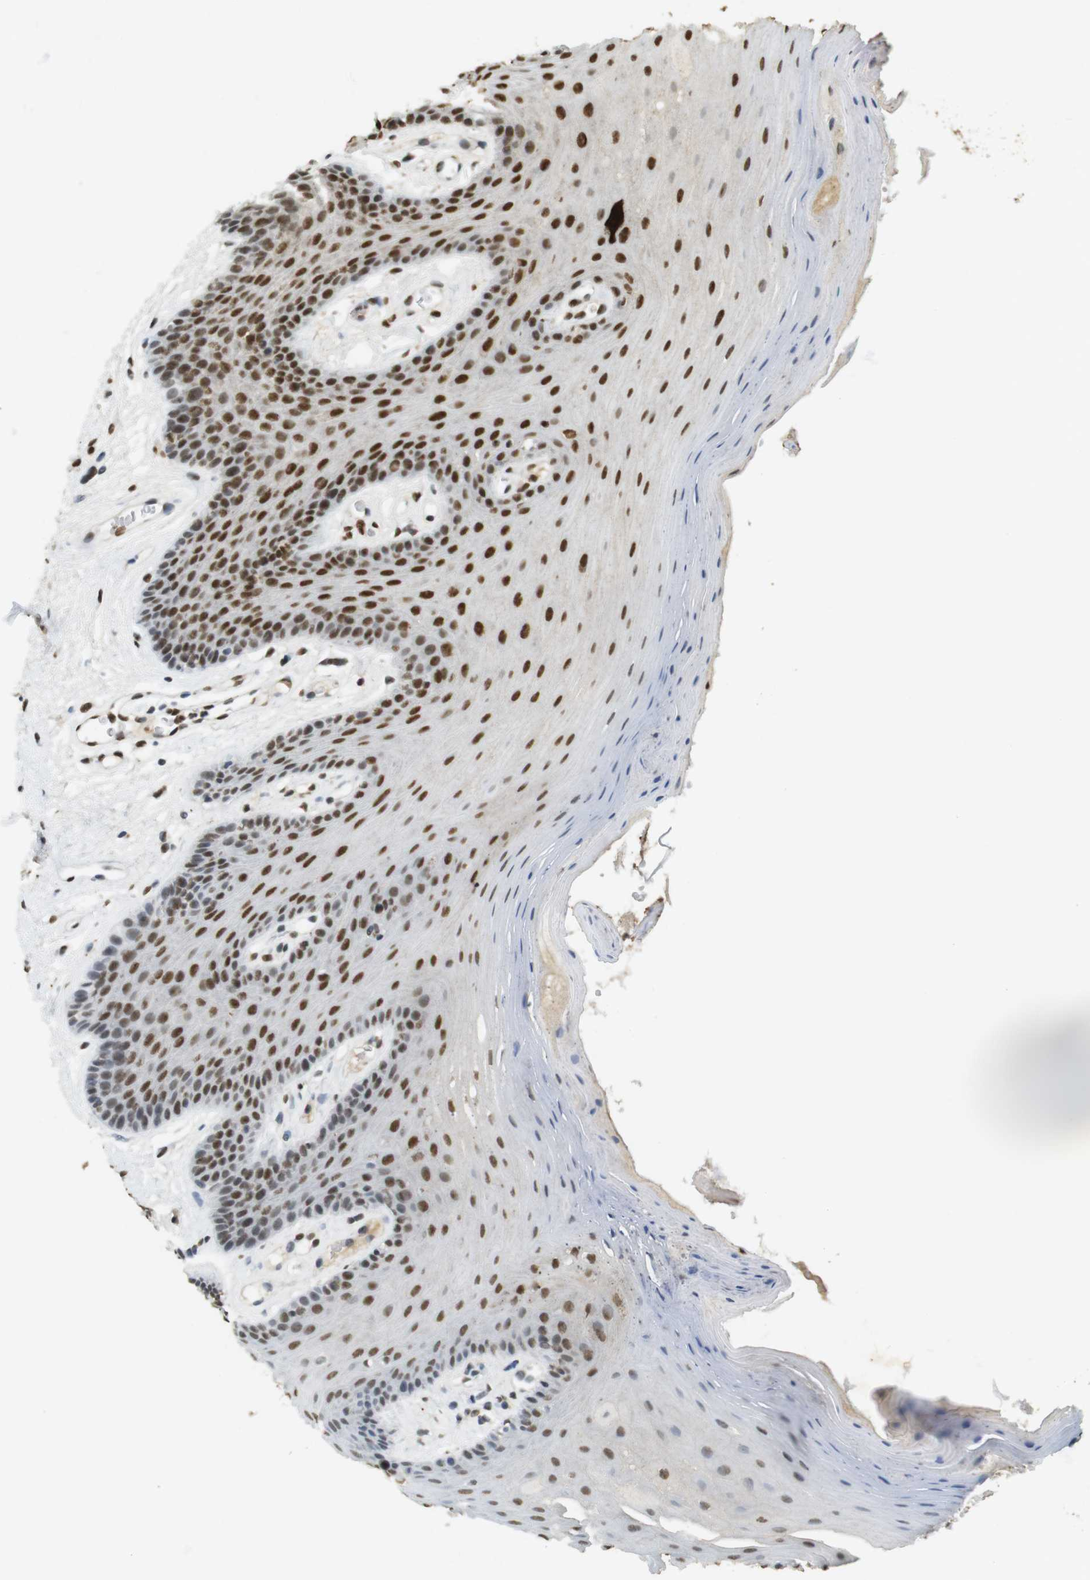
{"staining": {"intensity": "strong", "quantity": ">75%", "location": "nuclear"}, "tissue": "oral mucosa", "cell_type": "Squamous epithelial cells", "image_type": "normal", "snomed": [{"axis": "morphology", "description": "Normal tissue, NOS"}, {"axis": "morphology", "description": "Squamous cell carcinoma, NOS"}, {"axis": "topography", "description": "Skeletal muscle"}, {"axis": "topography", "description": "Adipose tissue"}, {"axis": "topography", "description": "Vascular tissue"}, {"axis": "topography", "description": "Oral tissue"}, {"axis": "topography", "description": "Peripheral nerve tissue"}, {"axis": "topography", "description": "Head-Neck"}], "caption": "Strong nuclear staining for a protein is seen in about >75% of squamous epithelial cells of normal oral mucosa using immunohistochemistry.", "gene": "GATA4", "patient": {"sex": "male", "age": 71}}